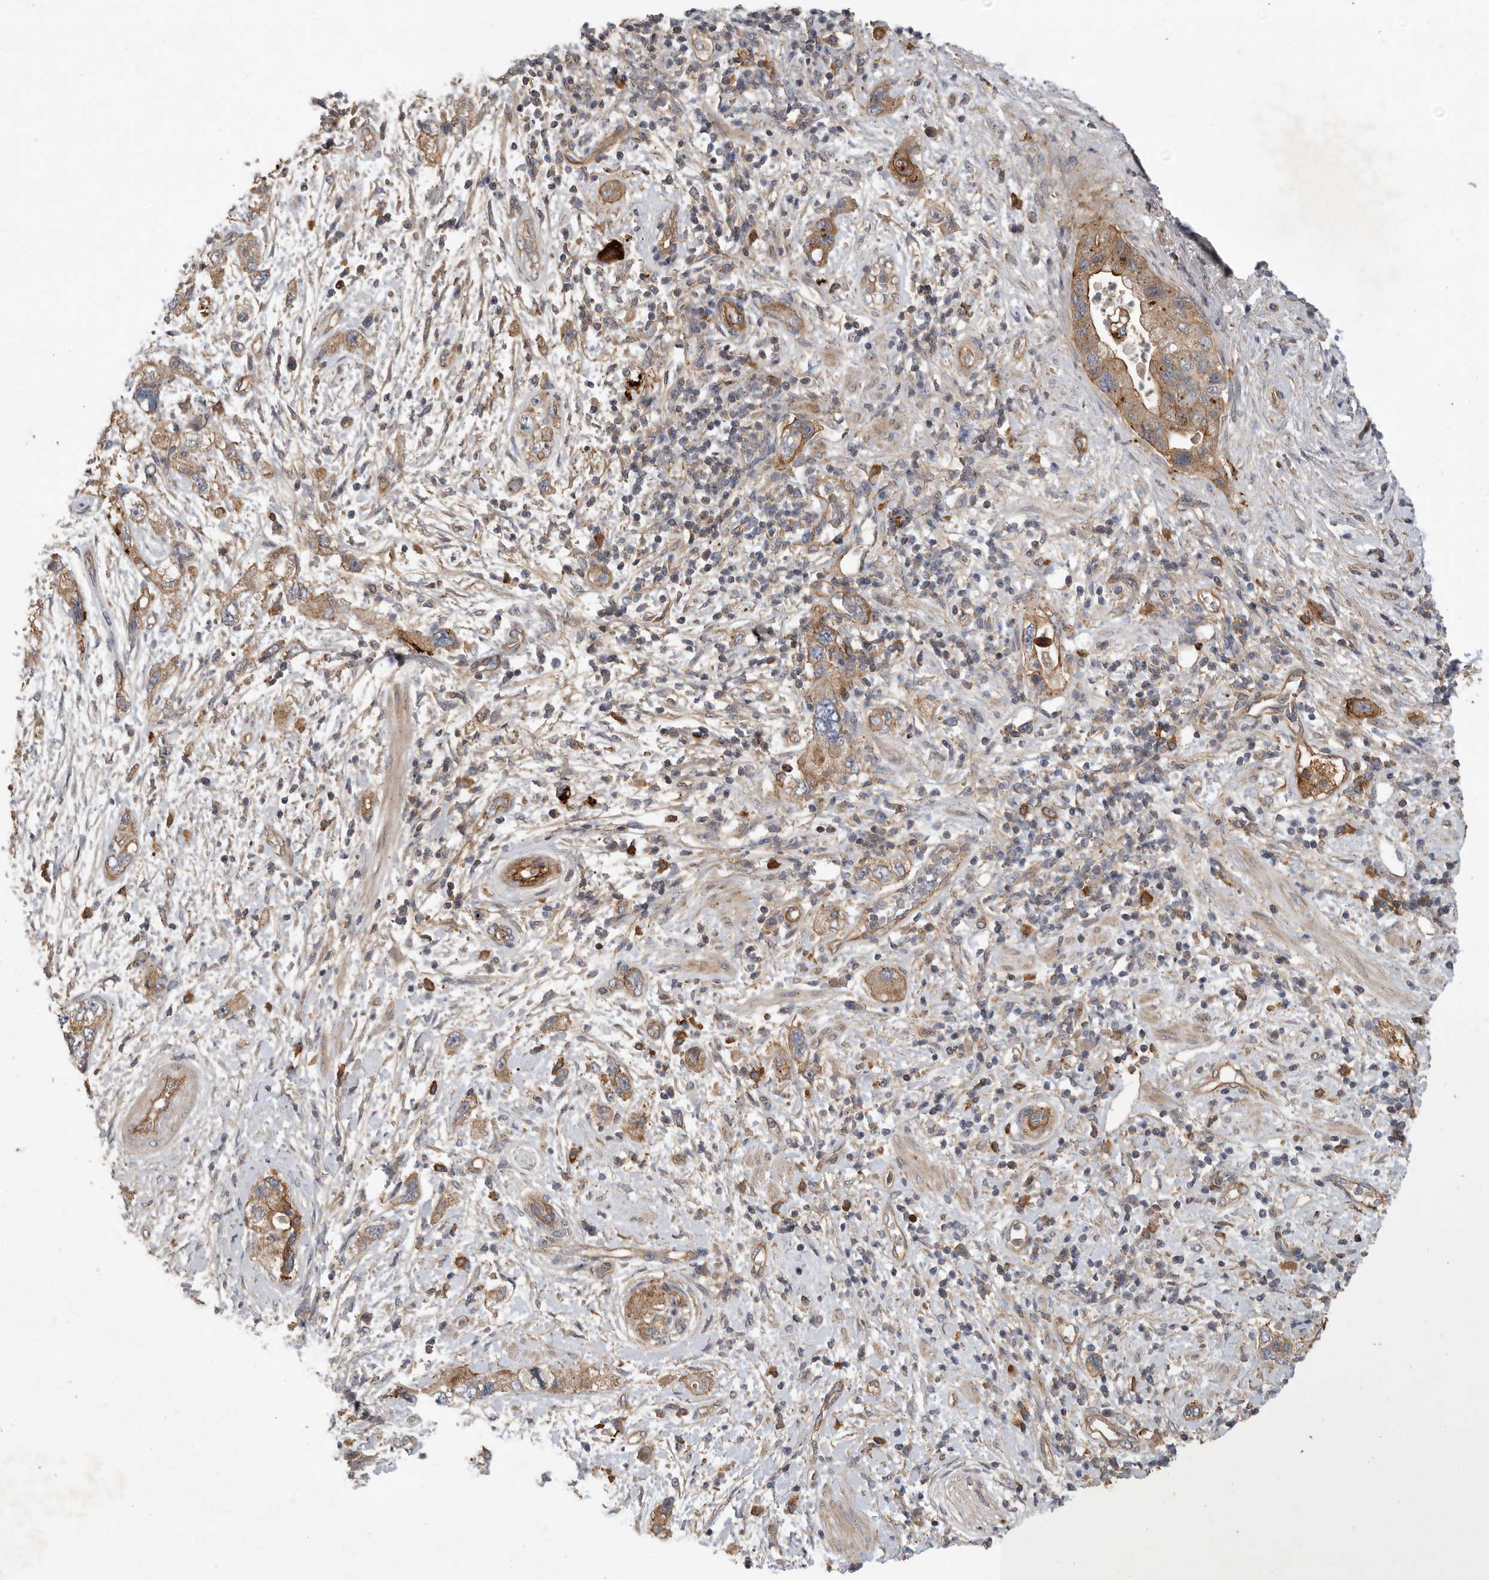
{"staining": {"intensity": "moderate", "quantity": ">75%", "location": "cytoplasmic/membranous"}, "tissue": "pancreatic cancer", "cell_type": "Tumor cells", "image_type": "cancer", "snomed": [{"axis": "morphology", "description": "Adenocarcinoma, NOS"}, {"axis": "topography", "description": "Pancreas"}], "caption": "A histopathology image of human adenocarcinoma (pancreatic) stained for a protein reveals moderate cytoplasmic/membranous brown staining in tumor cells.", "gene": "MLPH", "patient": {"sex": "female", "age": 73}}